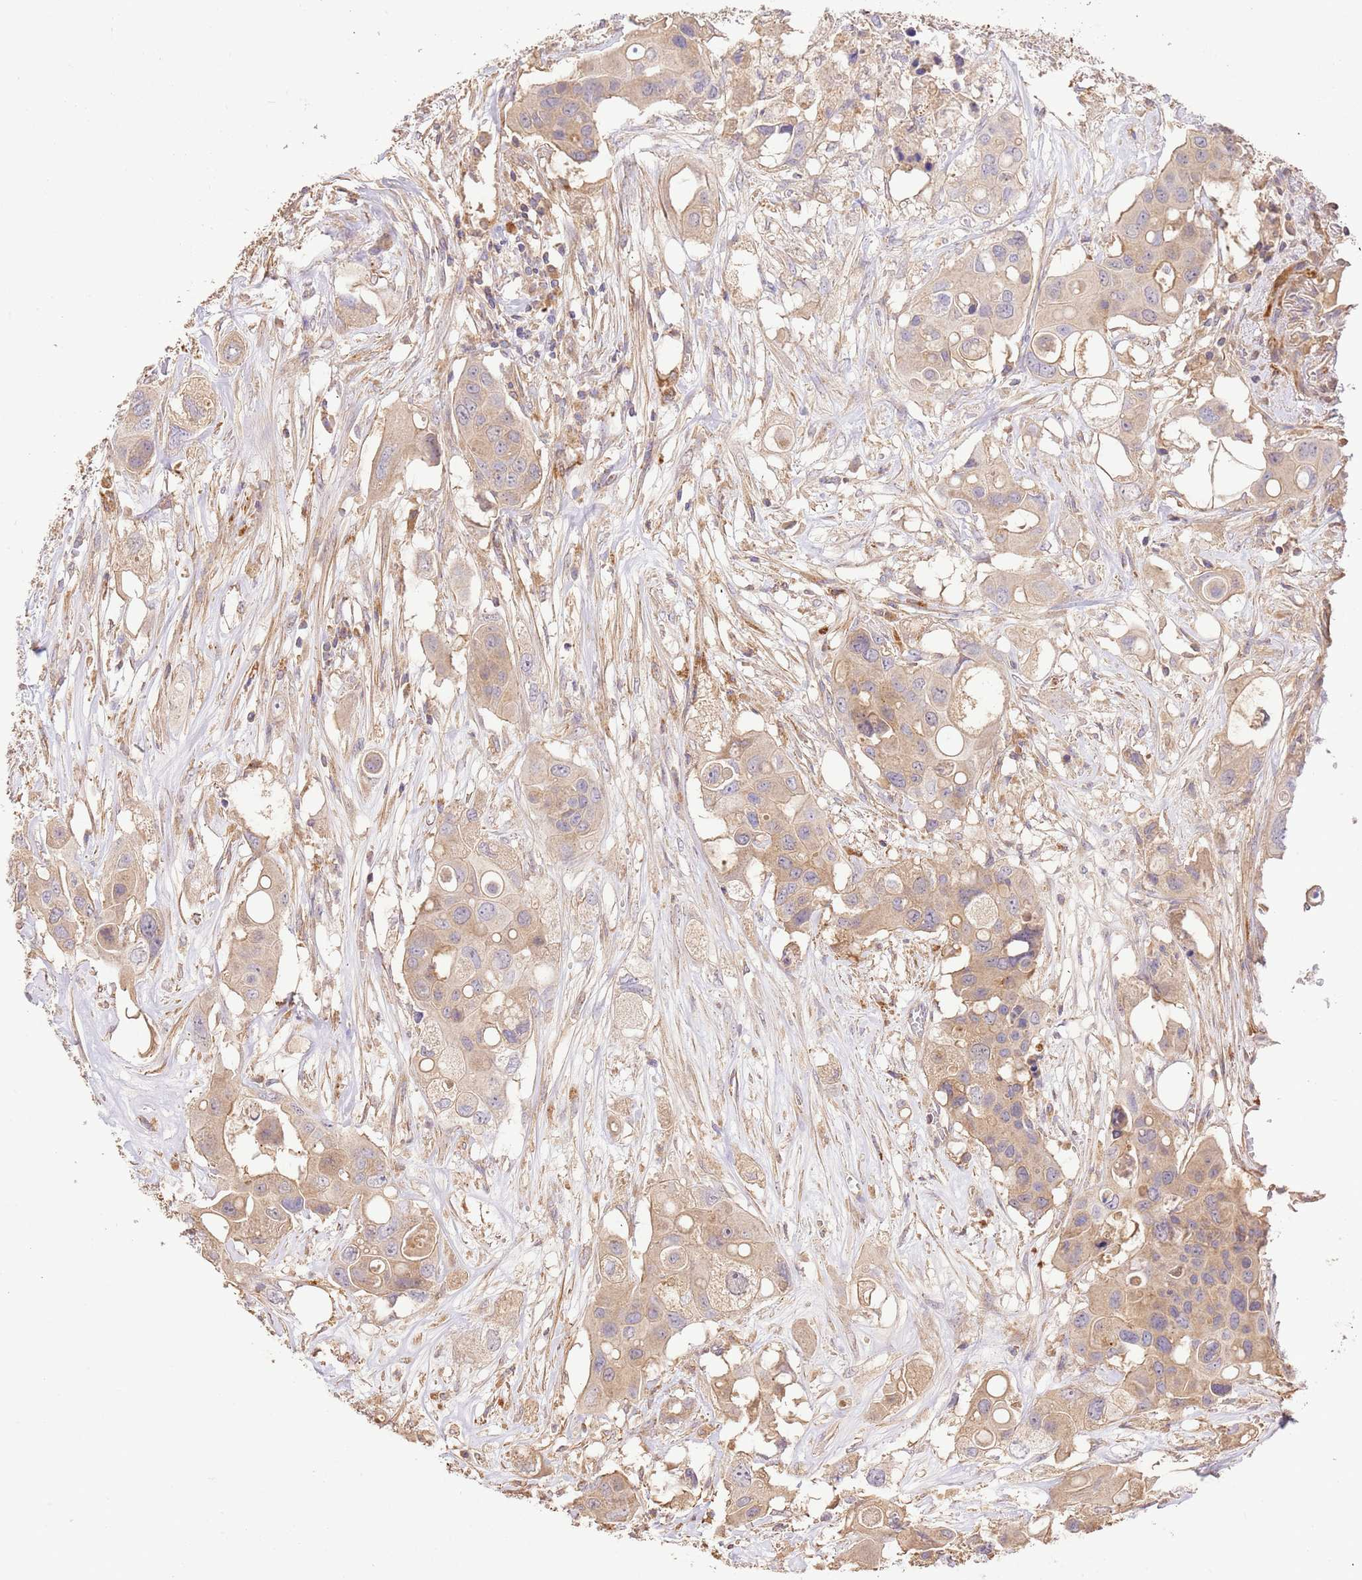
{"staining": {"intensity": "weak", "quantity": ">75%", "location": "cytoplasmic/membranous"}, "tissue": "colorectal cancer", "cell_type": "Tumor cells", "image_type": "cancer", "snomed": [{"axis": "morphology", "description": "Adenocarcinoma, NOS"}, {"axis": "topography", "description": "Colon"}], "caption": "Brown immunohistochemical staining in human colorectal cancer (adenocarcinoma) displays weak cytoplasmic/membranous staining in approximately >75% of tumor cells. The staining was performed using DAB, with brown indicating positive protein expression. Nuclei are stained blue with hematoxylin.", "gene": "CEP55", "patient": {"sex": "male", "age": 77}}